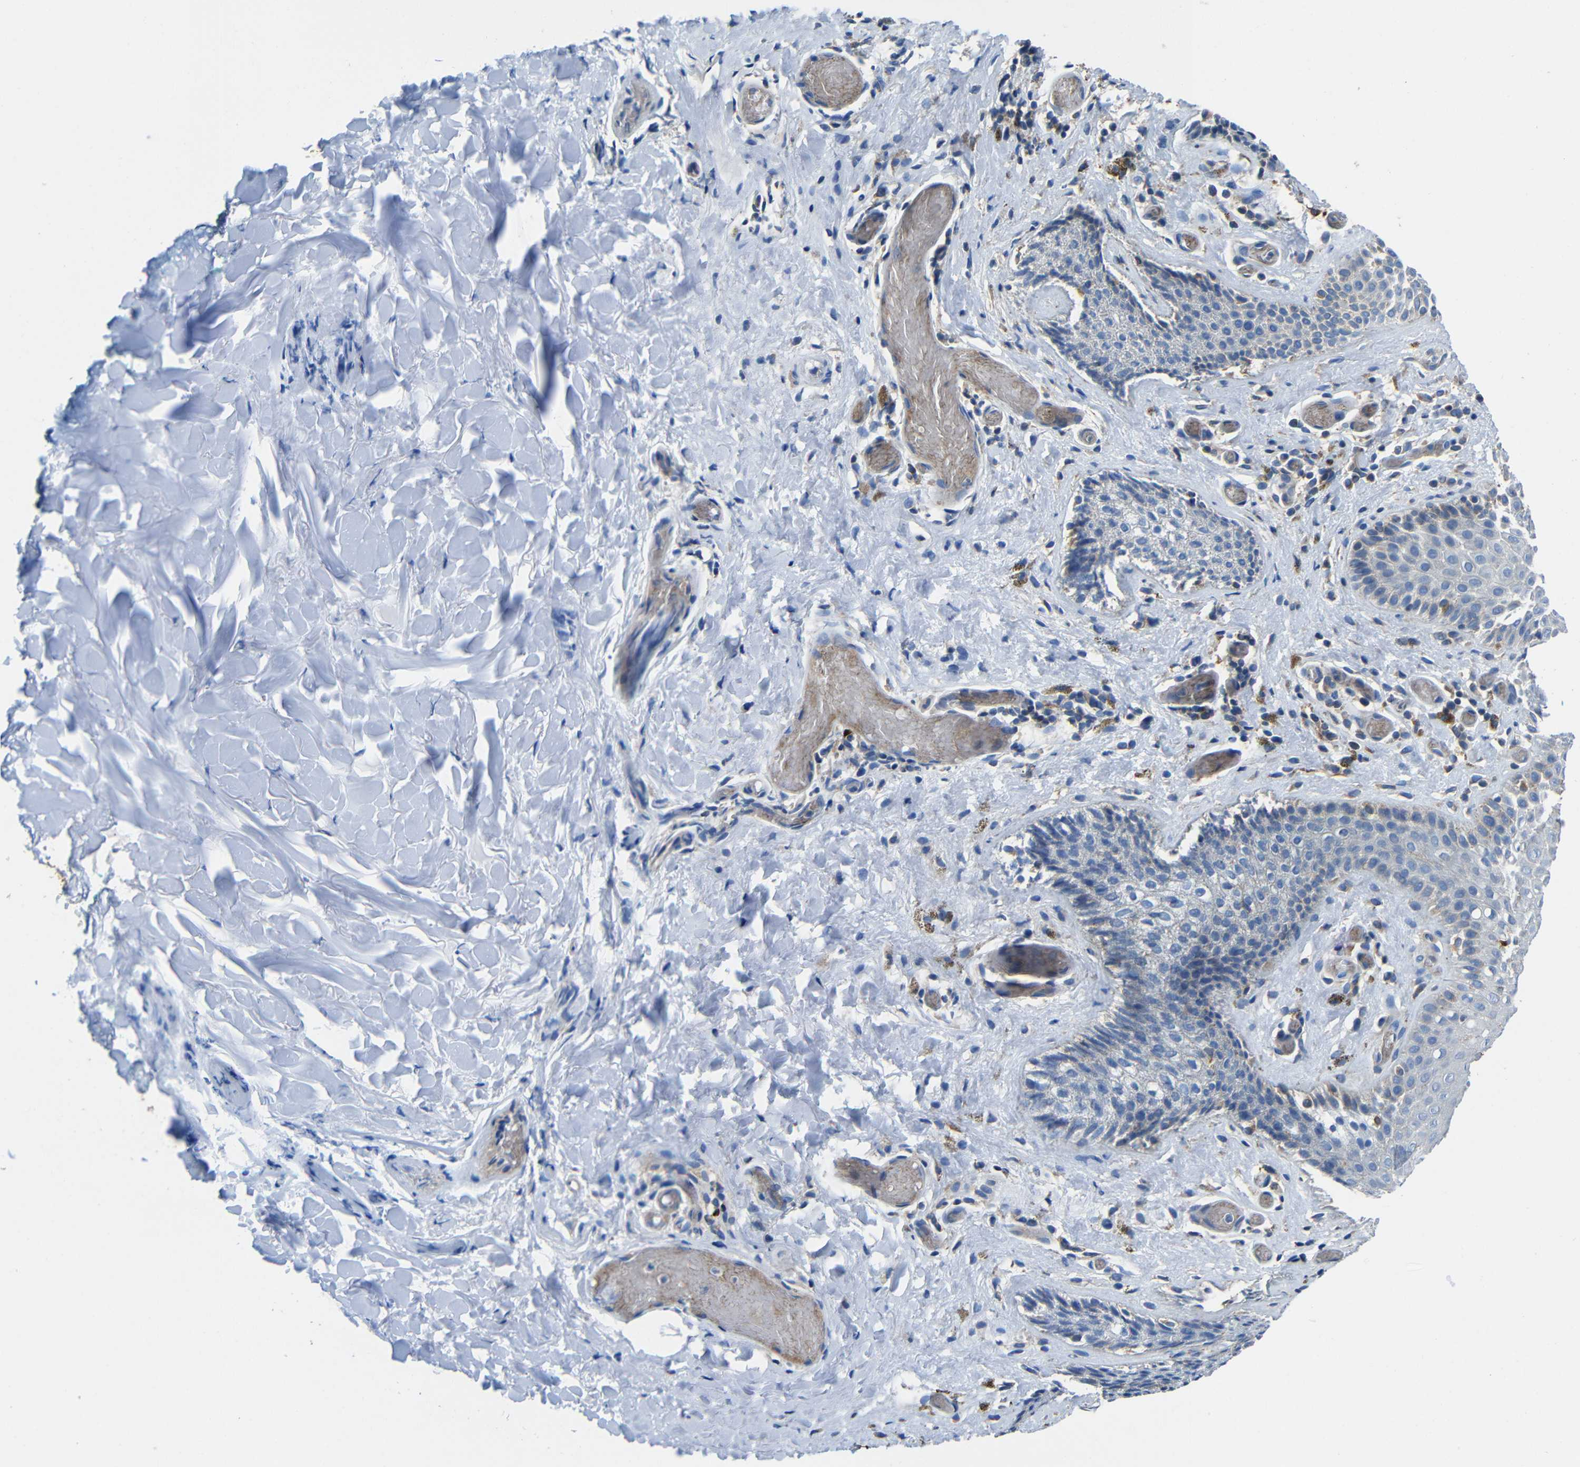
{"staining": {"intensity": "weak", "quantity": "<25%", "location": "cytoplasmic/membranous"}, "tissue": "skin", "cell_type": "Epidermal cells", "image_type": "normal", "snomed": [{"axis": "morphology", "description": "Normal tissue, NOS"}, {"axis": "topography", "description": "Anal"}], "caption": "The photomicrograph displays no significant expression in epidermal cells of skin. Nuclei are stained in blue.", "gene": "GDI1", "patient": {"sex": "male", "age": 74}}